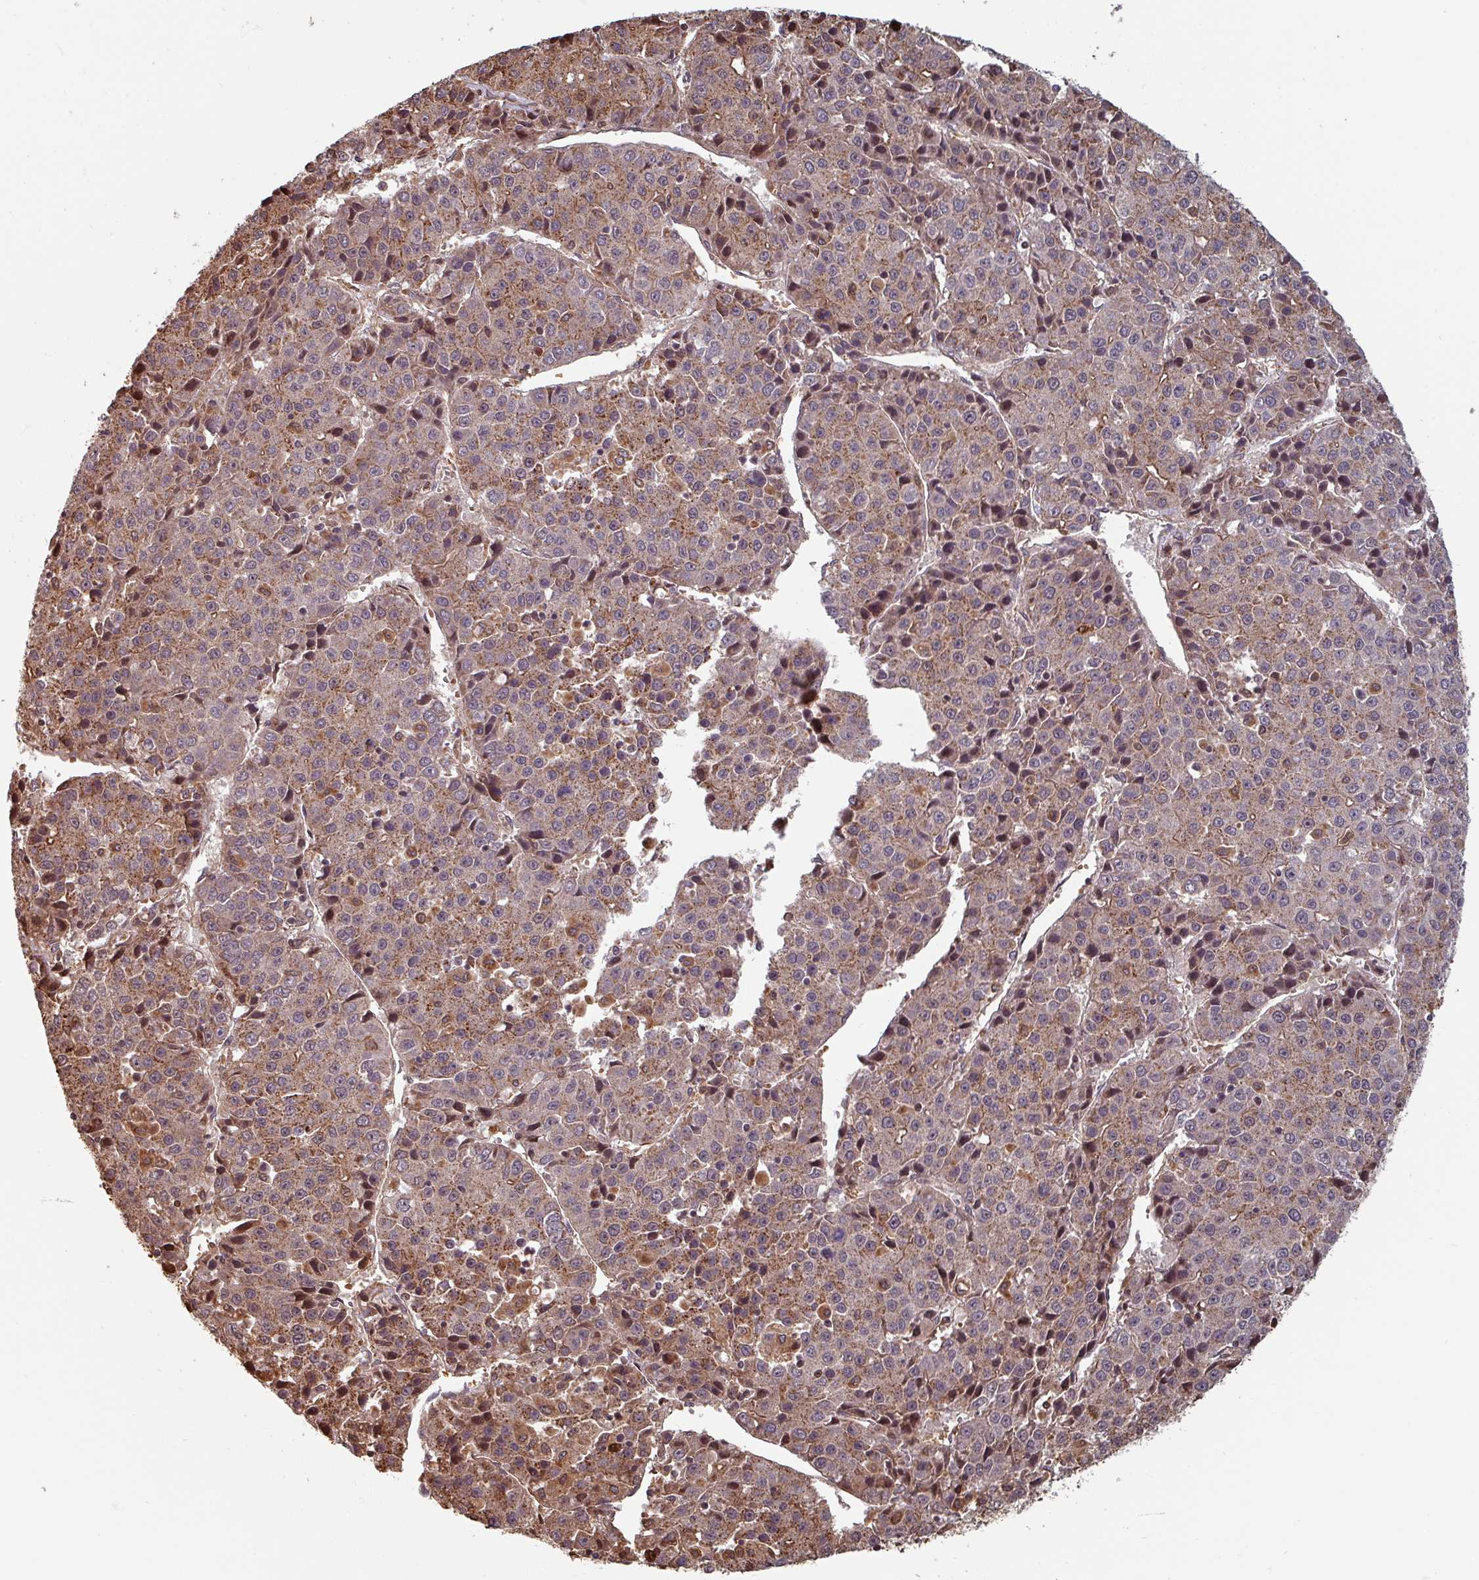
{"staining": {"intensity": "moderate", "quantity": "25%-75%", "location": "cytoplasmic/membranous"}, "tissue": "liver cancer", "cell_type": "Tumor cells", "image_type": "cancer", "snomed": [{"axis": "morphology", "description": "Carcinoma, Hepatocellular, NOS"}, {"axis": "topography", "description": "Liver"}], "caption": "A micrograph showing moderate cytoplasmic/membranous expression in approximately 25%-75% of tumor cells in liver hepatocellular carcinoma, as visualized by brown immunohistochemical staining.", "gene": "EID1", "patient": {"sex": "female", "age": 53}}